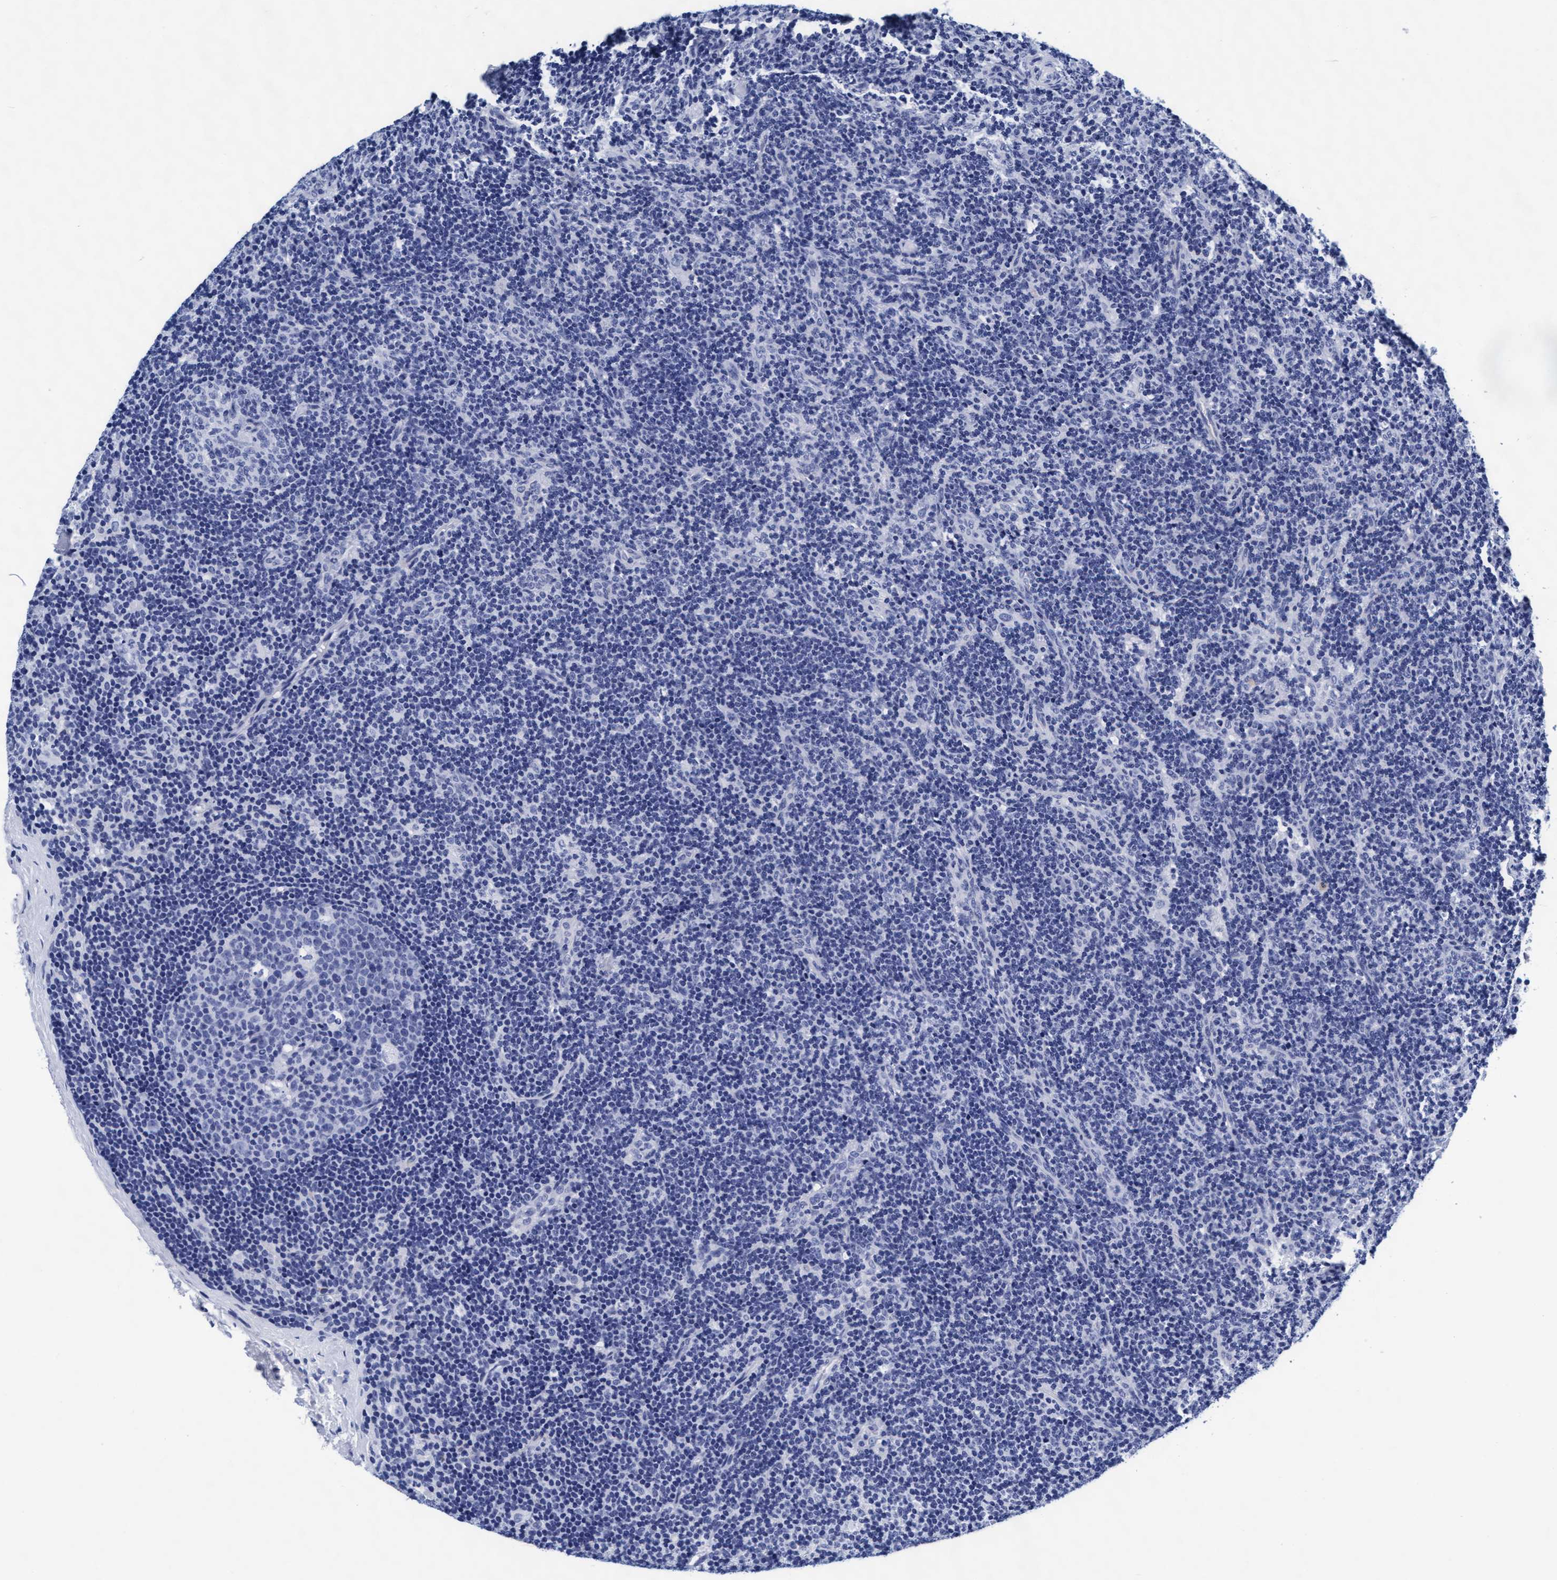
{"staining": {"intensity": "negative", "quantity": "none", "location": "none"}, "tissue": "lymph node", "cell_type": "Germinal center cells", "image_type": "normal", "snomed": [{"axis": "morphology", "description": "Normal tissue, NOS"}, {"axis": "topography", "description": "Lymph node"}], "caption": "High power microscopy photomicrograph of an immunohistochemistry (IHC) histopathology image of normal lymph node, revealing no significant positivity in germinal center cells. (DAB IHC visualized using brightfield microscopy, high magnification).", "gene": "ARSG", "patient": {"sex": "female", "age": 22}}